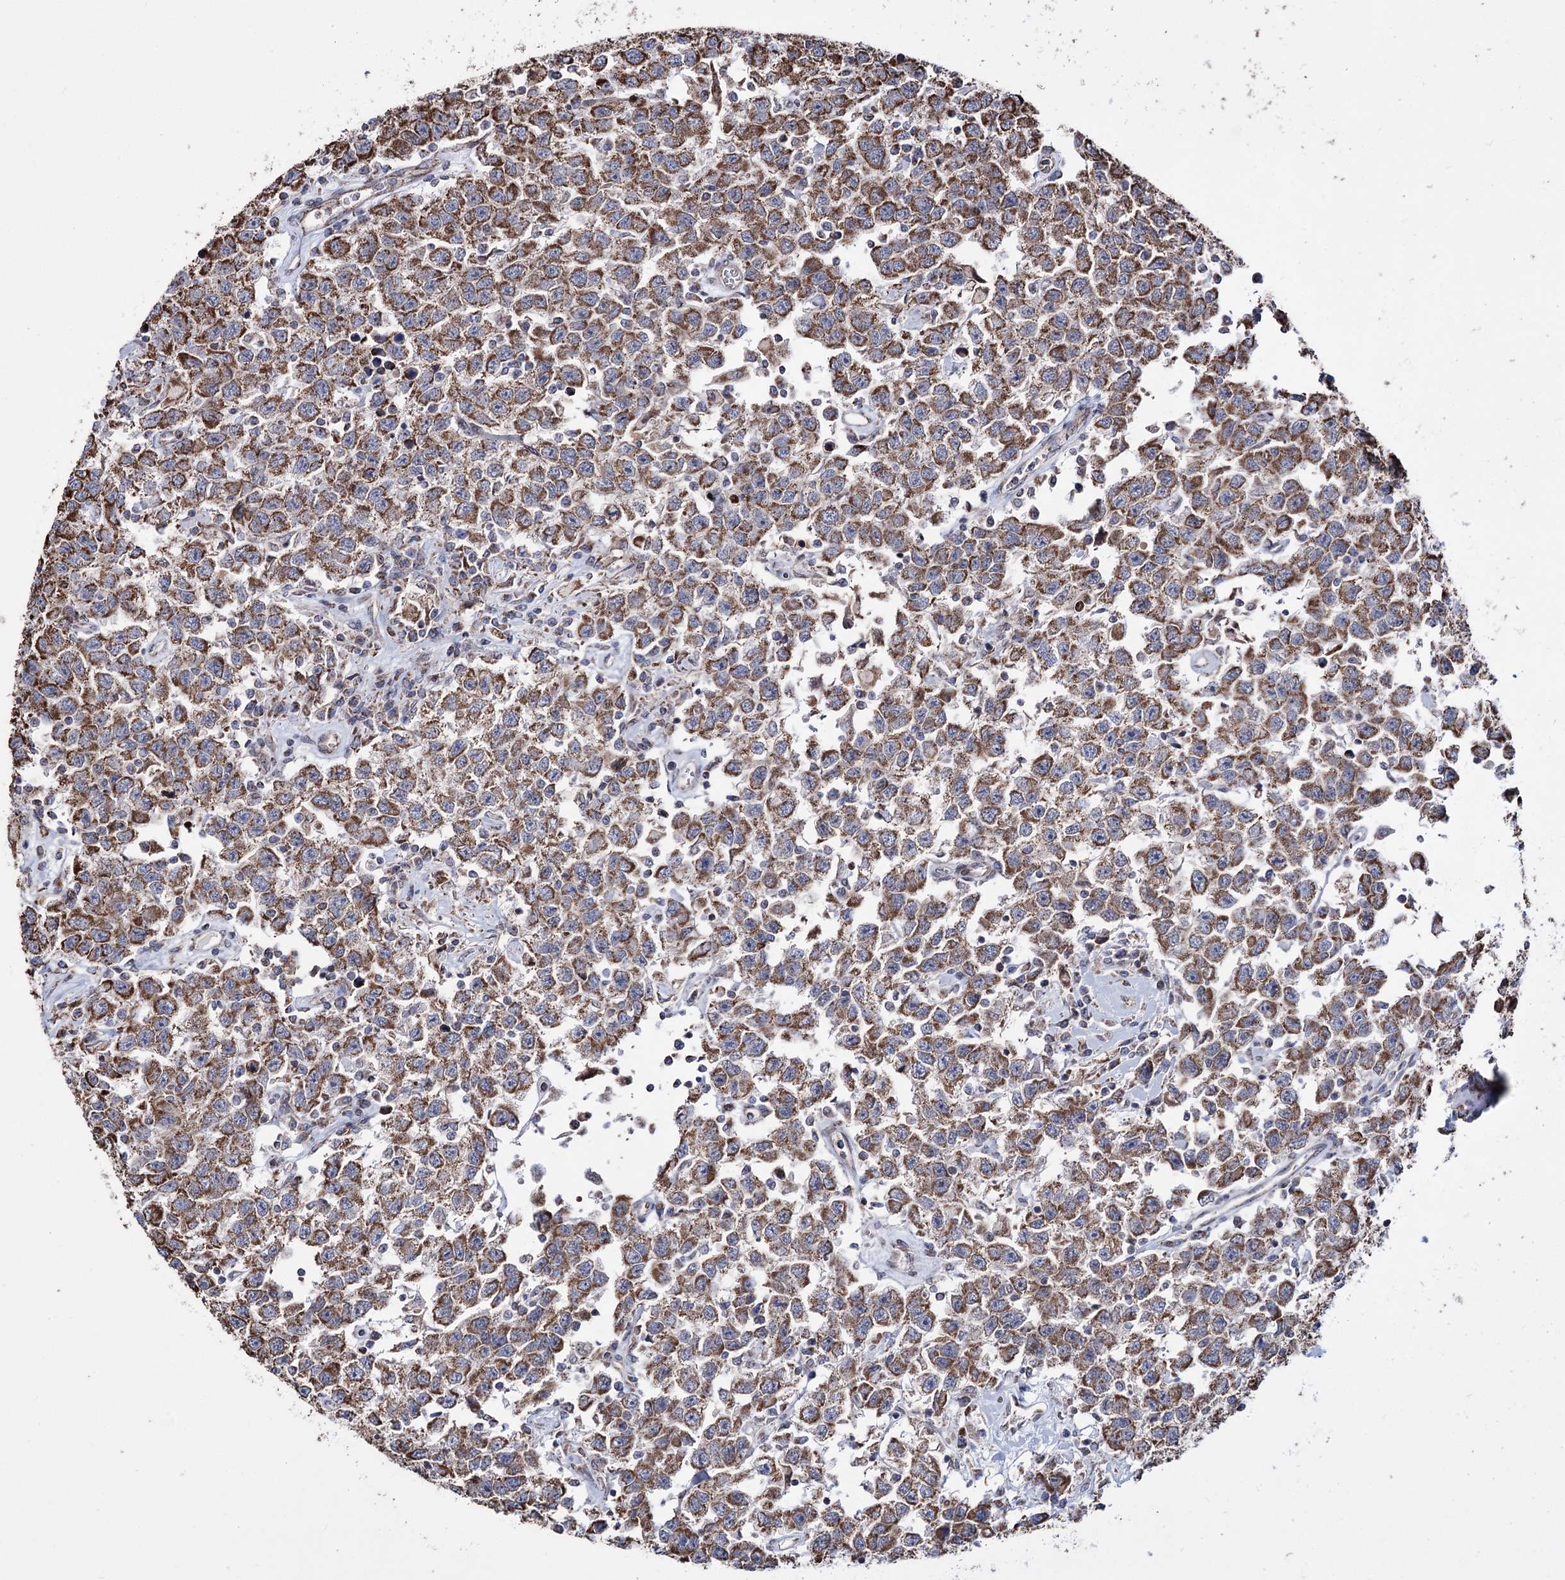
{"staining": {"intensity": "moderate", "quantity": ">75%", "location": "cytoplasmic/membranous"}, "tissue": "testis cancer", "cell_type": "Tumor cells", "image_type": "cancer", "snomed": [{"axis": "morphology", "description": "Seminoma, NOS"}, {"axis": "topography", "description": "Testis"}], "caption": "Immunohistochemistry histopathology image of human testis seminoma stained for a protein (brown), which displays medium levels of moderate cytoplasmic/membranous positivity in approximately >75% of tumor cells.", "gene": "CREB3L4", "patient": {"sex": "male", "age": 41}}